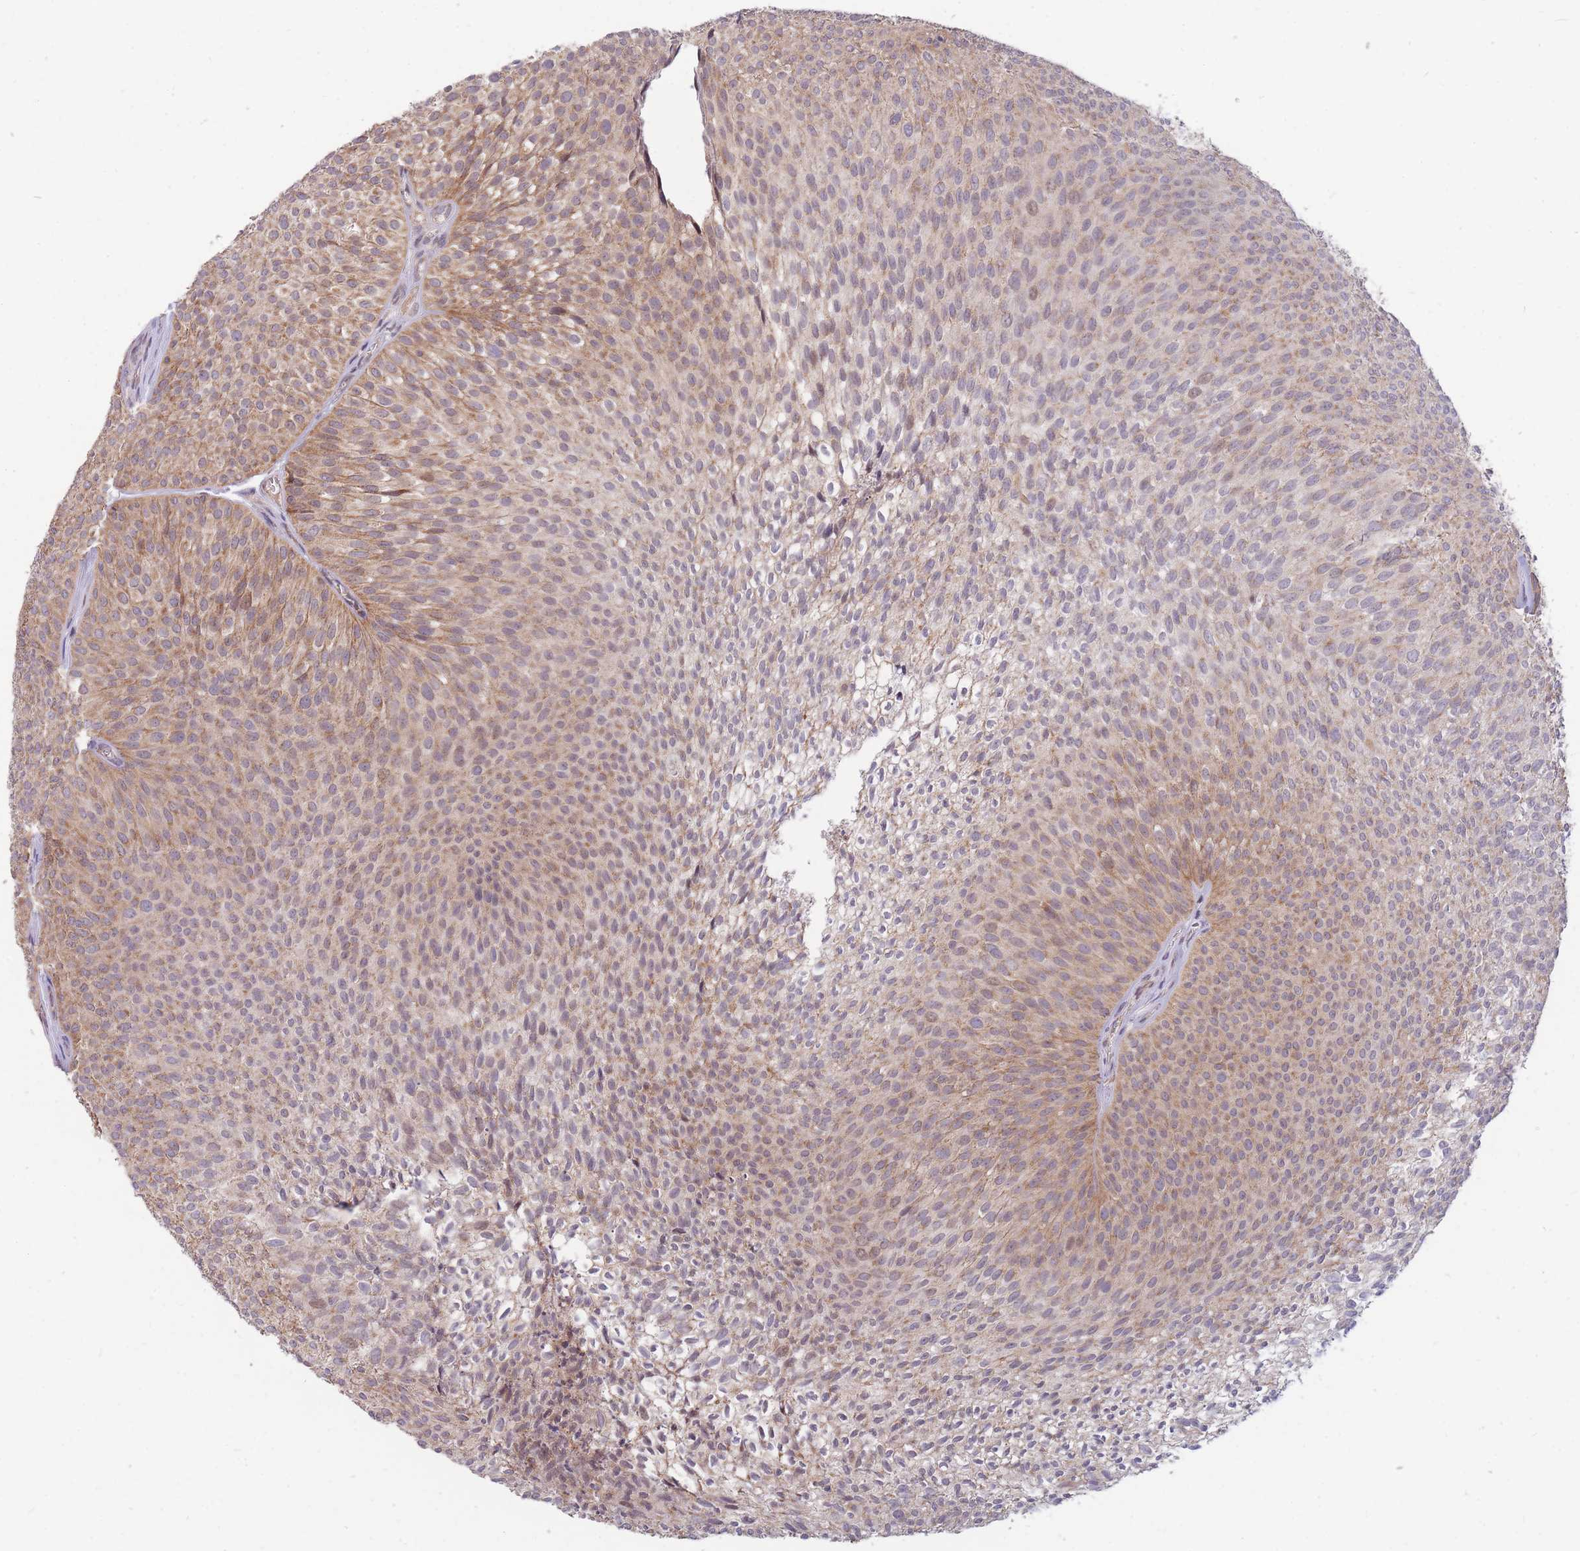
{"staining": {"intensity": "moderate", "quantity": ">75%", "location": "cytoplasmic/membranous"}, "tissue": "urothelial cancer", "cell_type": "Tumor cells", "image_type": "cancer", "snomed": [{"axis": "morphology", "description": "Urothelial carcinoma, Low grade"}, {"axis": "topography", "description": "Urinary bladder"}], "caption": "Immunohistochemistry (IHC) of human low-grade urothelial carcinoma reveals medium levels of moderate cytoplasmic/membranous positivity in approximately >75% of tumor cells.", "gene": "PTPMT1", "patient": {"sex": "male", "age": 91}}